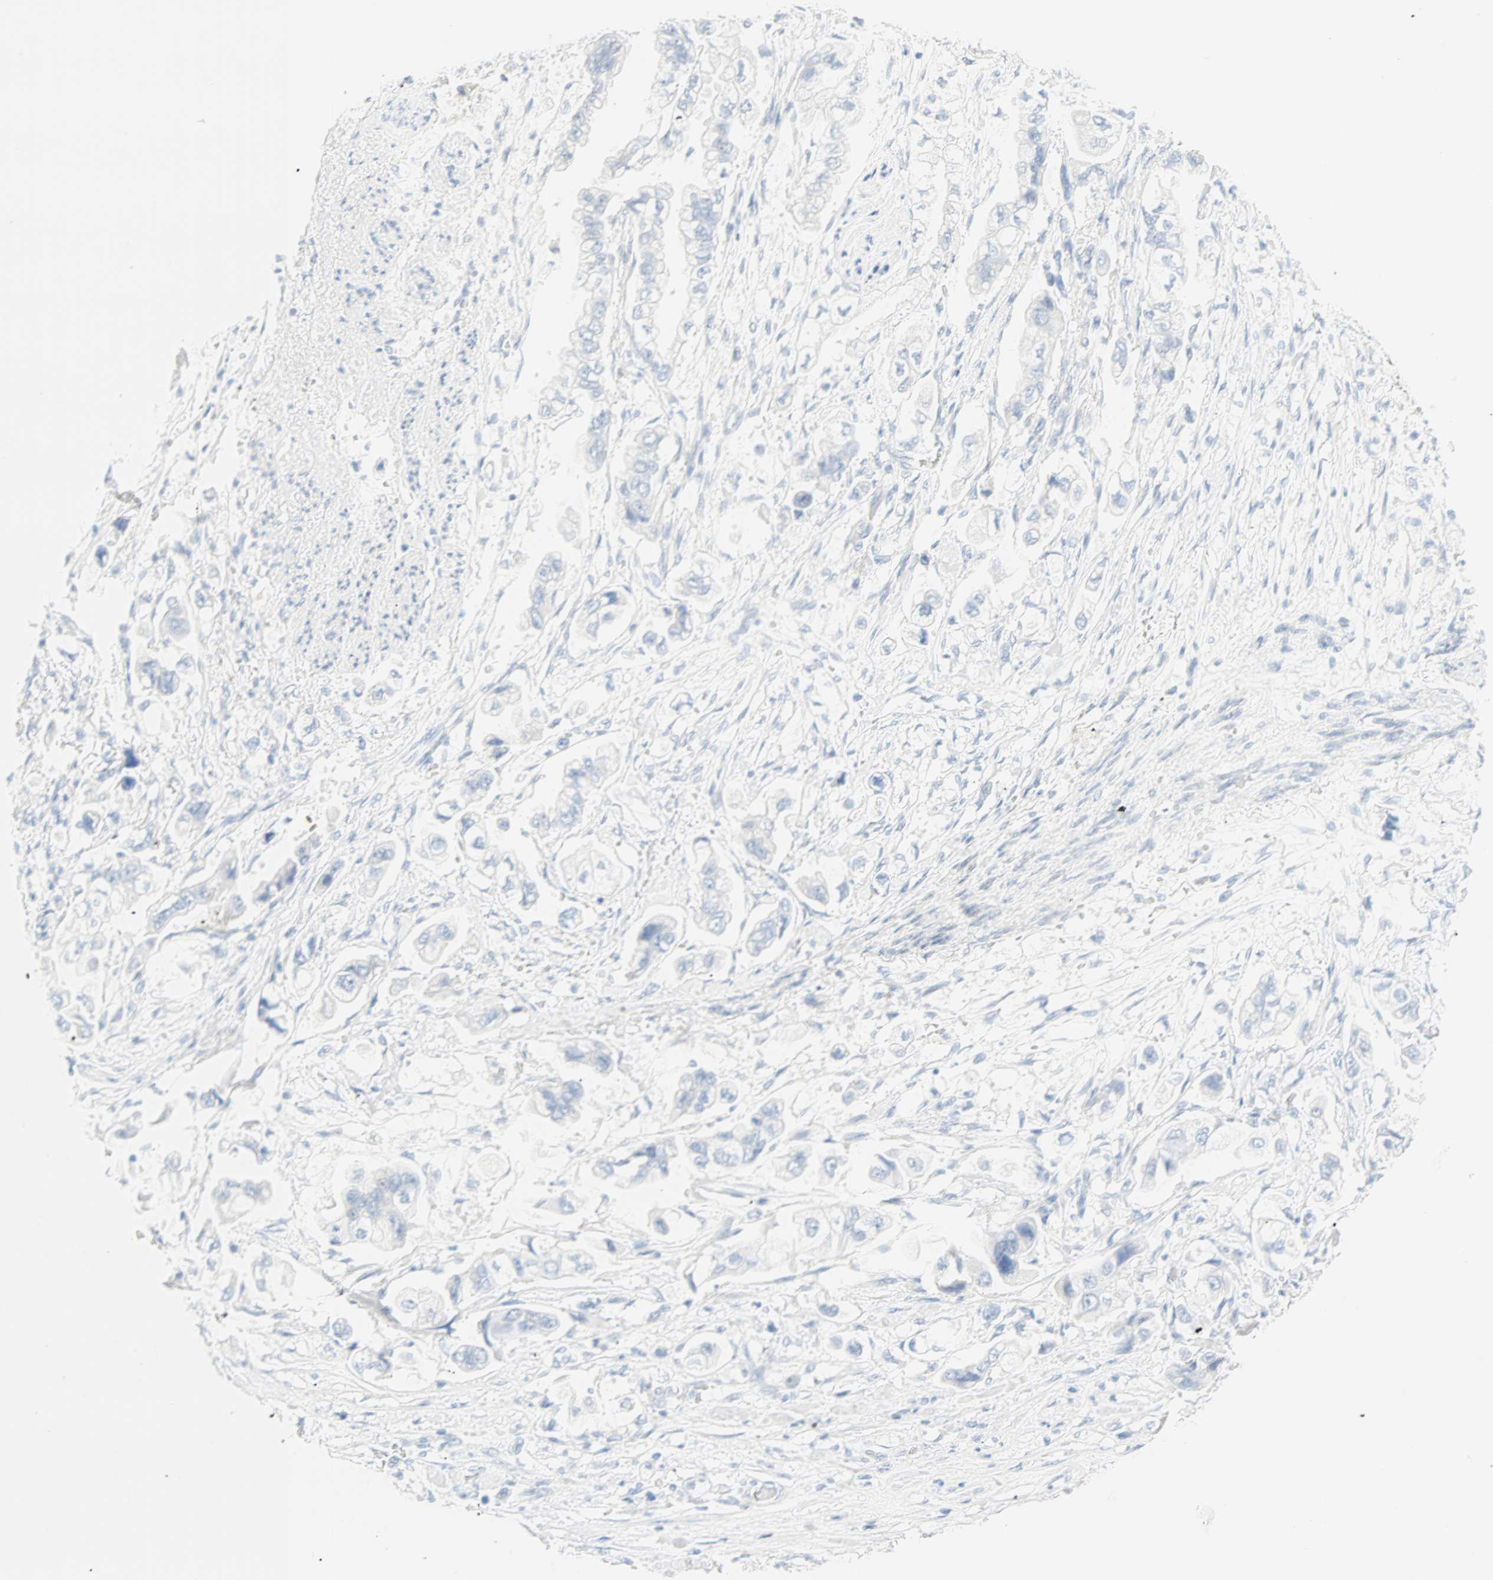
{"staining": {"intensity": "negative", "quantity": "none", "location": "none"}, "tissue": "stomach cancer", "cell_type": "Tumor cells", "image_type": "cancer", "snomed": [{"axis": "morphology", "description": "Adenocarcinoma, NOS"}, {"axis": "topography", "description": "Stomach"}], "caption": "IHC of stomach cancer demonstrates no expression in tumor cells.", "gene": "SELENBP1", "patient": {"sex": "male", "age": 62}}